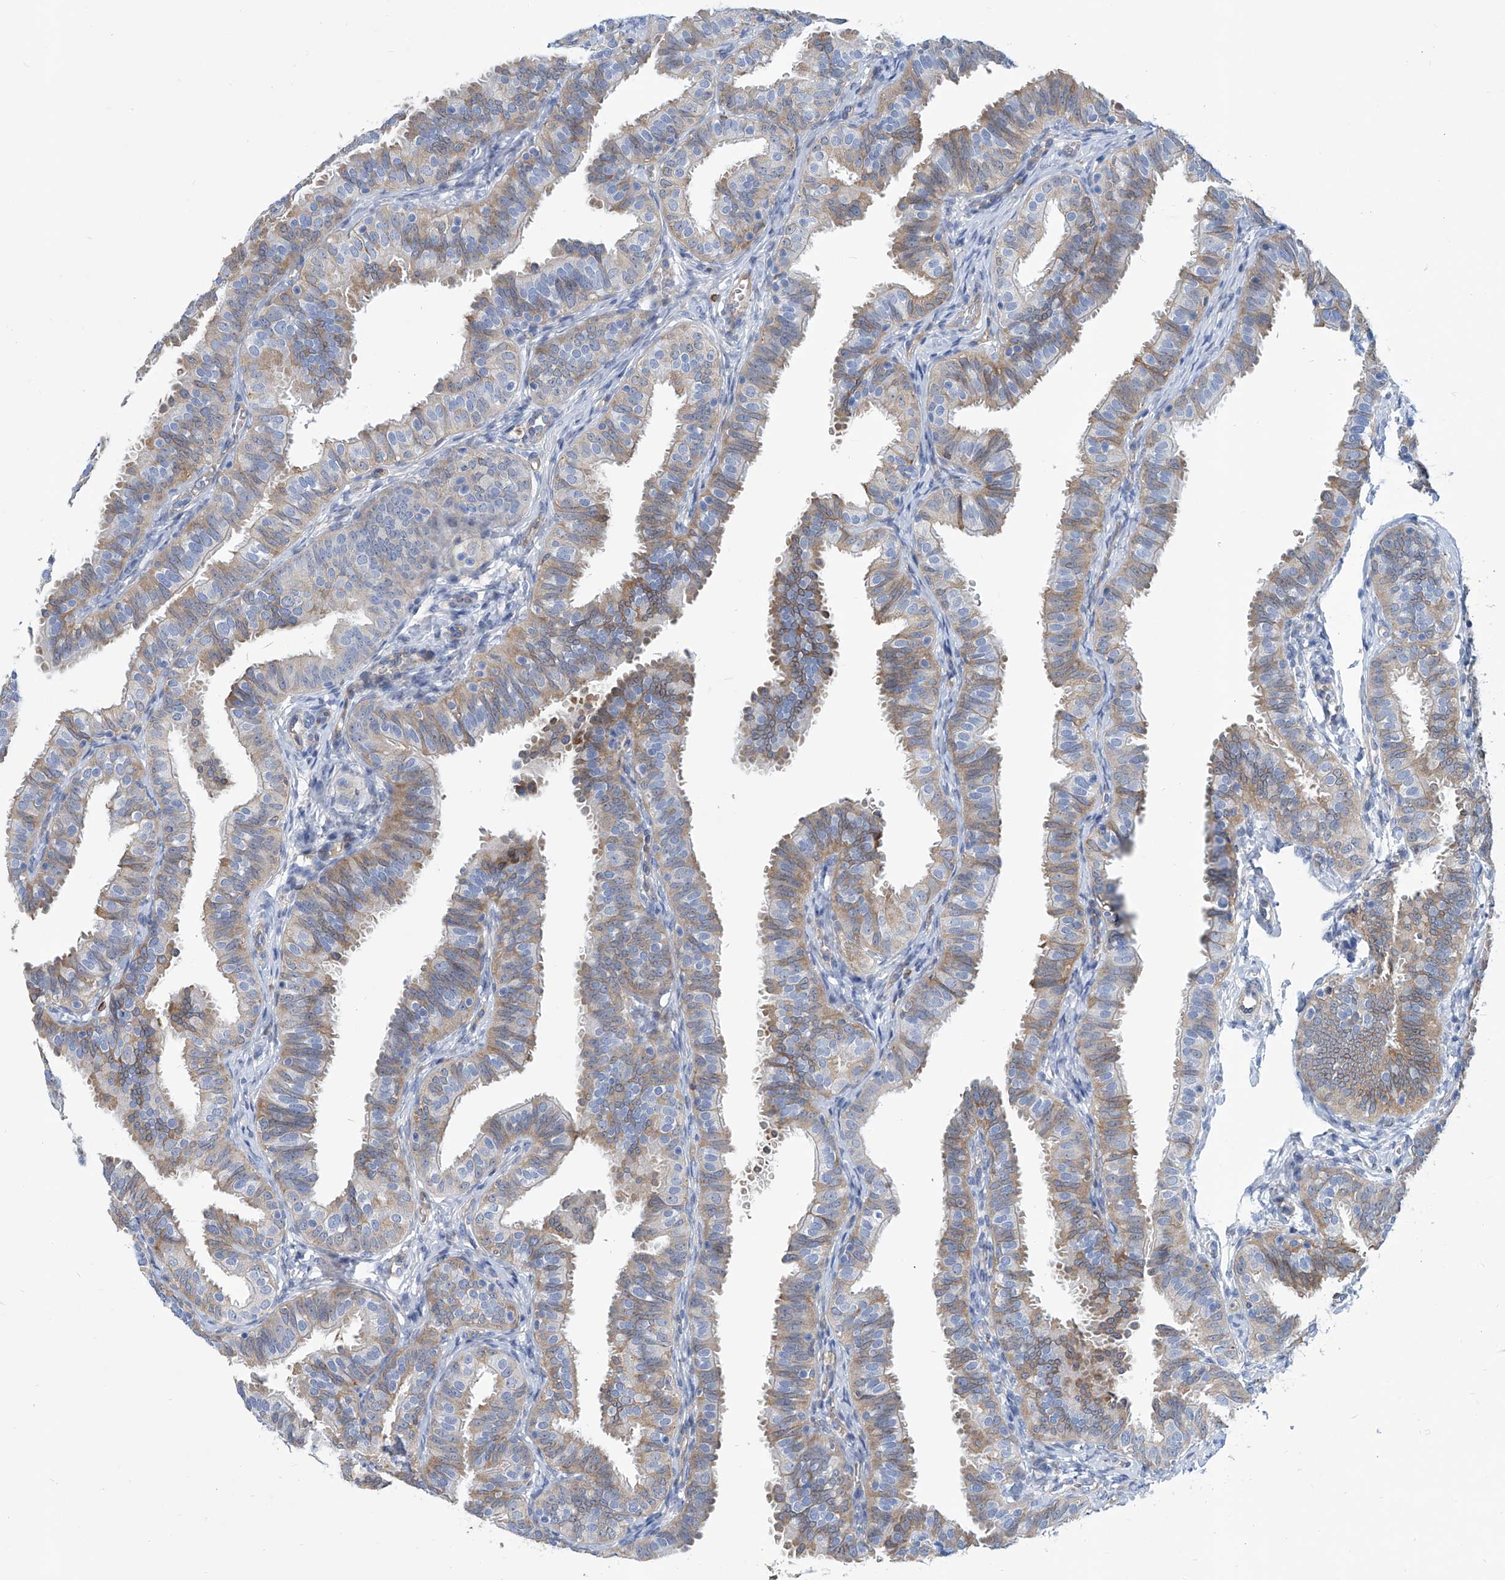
{"staining": {"intensity": "moderate", "quantity": "25%-75%", "location": "cytoplasmic/membranous"}, "tissue": "fallopian tube", "cell_type": "Glandular cells", "image_type": "normal", "snomed": [{"axis": "morphology", "description": "Normal tissue, NOS"}, {"axis": "topography", "description": "Fallopian tube"}], "caption": "The micrograph exhibits immunohistochemical staining of normal fallopian tube. There is moderate cytoplasmic/membranous positivity is appreciated in about 25%-75% of glandular cells. The staining is performed using DAB (3,3'-diaminobenzidine) brown chromogen to label protein expression. The nuclei are counter-stained blue using hematoxylin.", "gene": "TNN", "patient": {"sex": "female", "age": 35}}